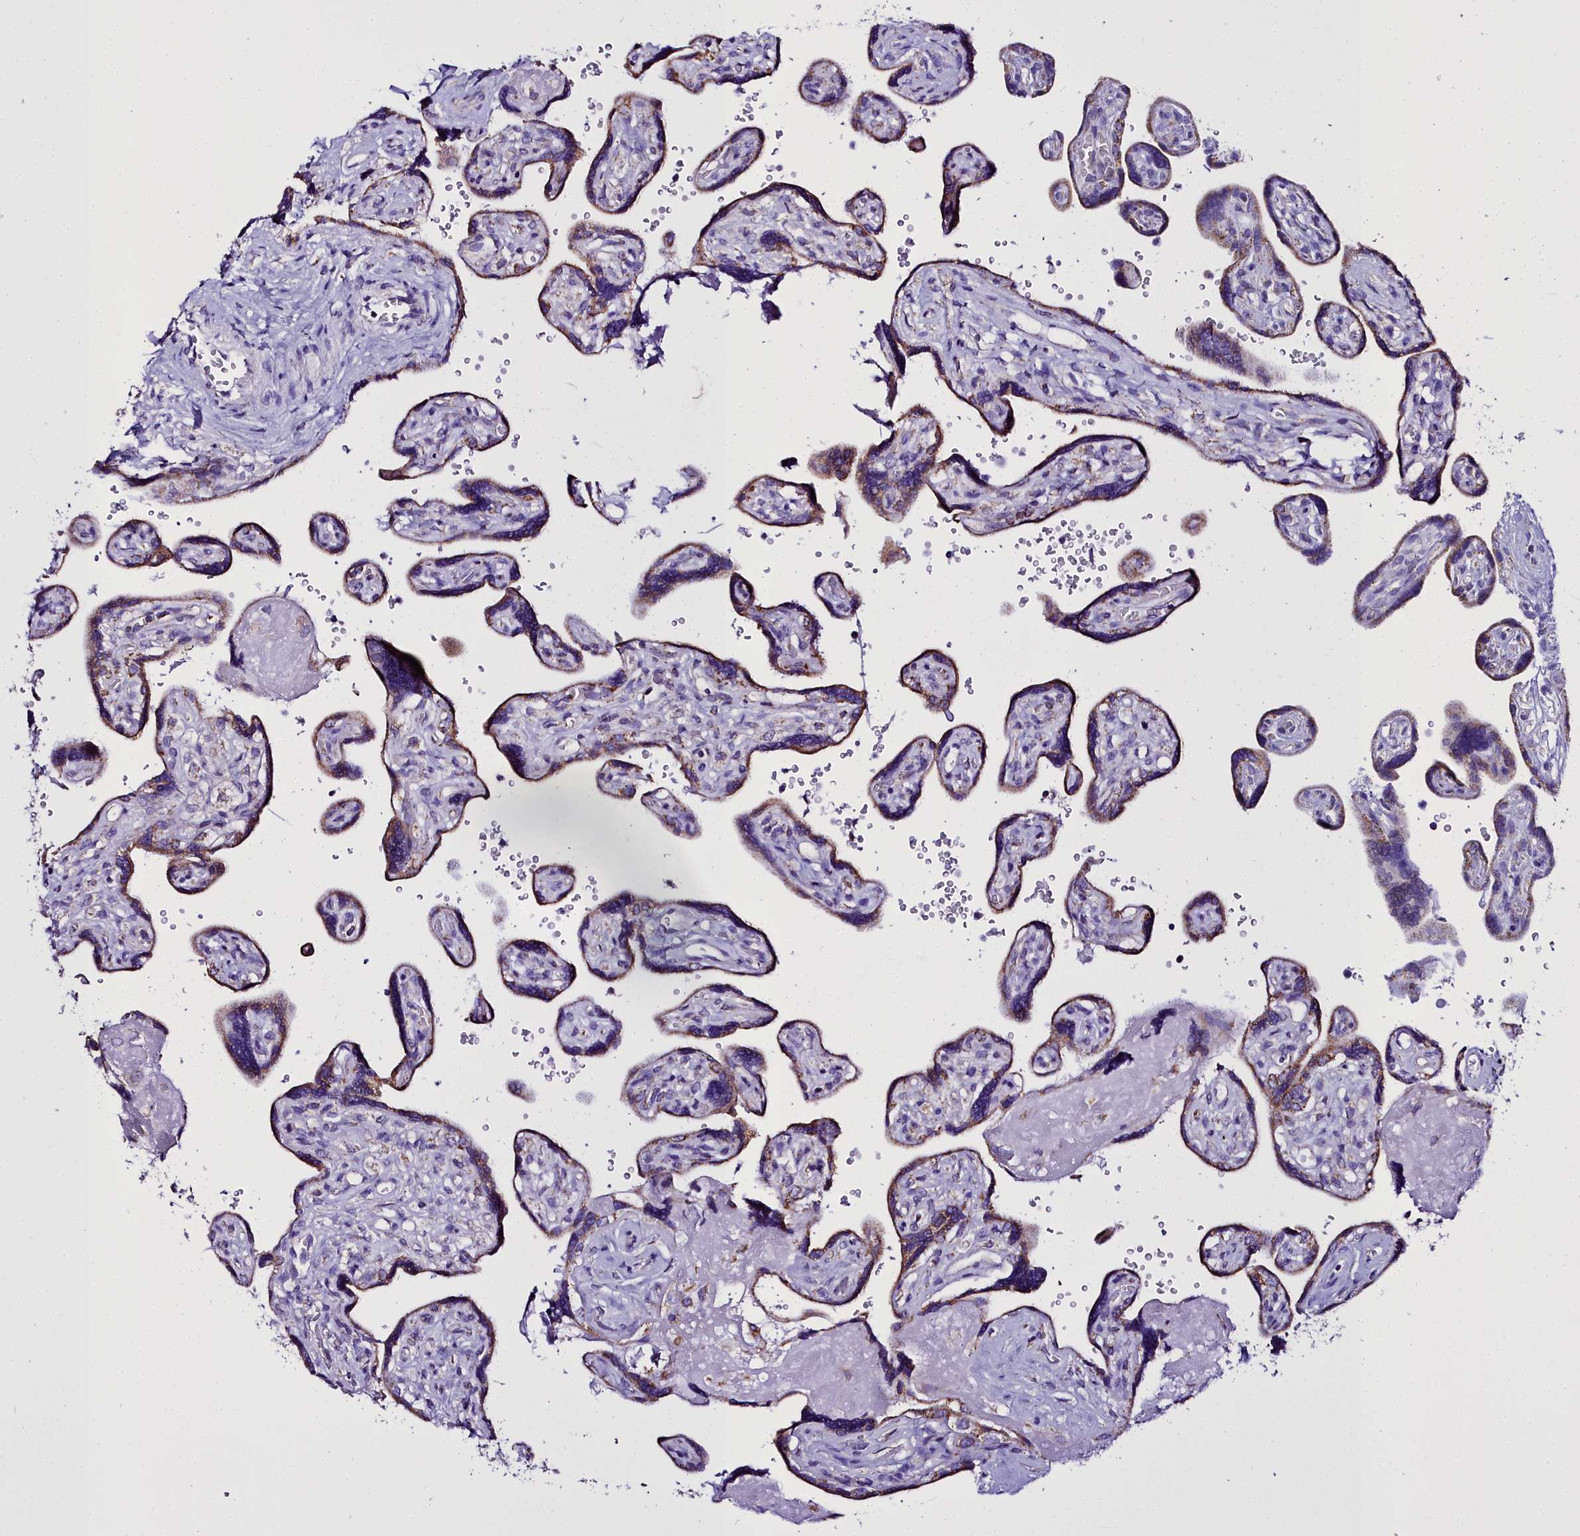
{"staining": {"intensity": "moderate", "quantity": ">75%", "location": "cytoplasmic/membranous"}, "tissue": "placenta", "cell_type": "Trophoblastic cells", "image_type": "normal", "snomed": [{"axis": "morphology", "description": "Normal tissue, NOS"}, {"axis": "topography", "description": "Placenta"}], "caption": "A brown stain highlights moderate cytoplasmic/membranous positivity of a protein in trophoblastic cells of benign human placenta. (brown staining indicates protein expression, while blue staining denotes nuclei).", "gene": "WDFY3", "patient": {"sex": "female", "age": 39}}